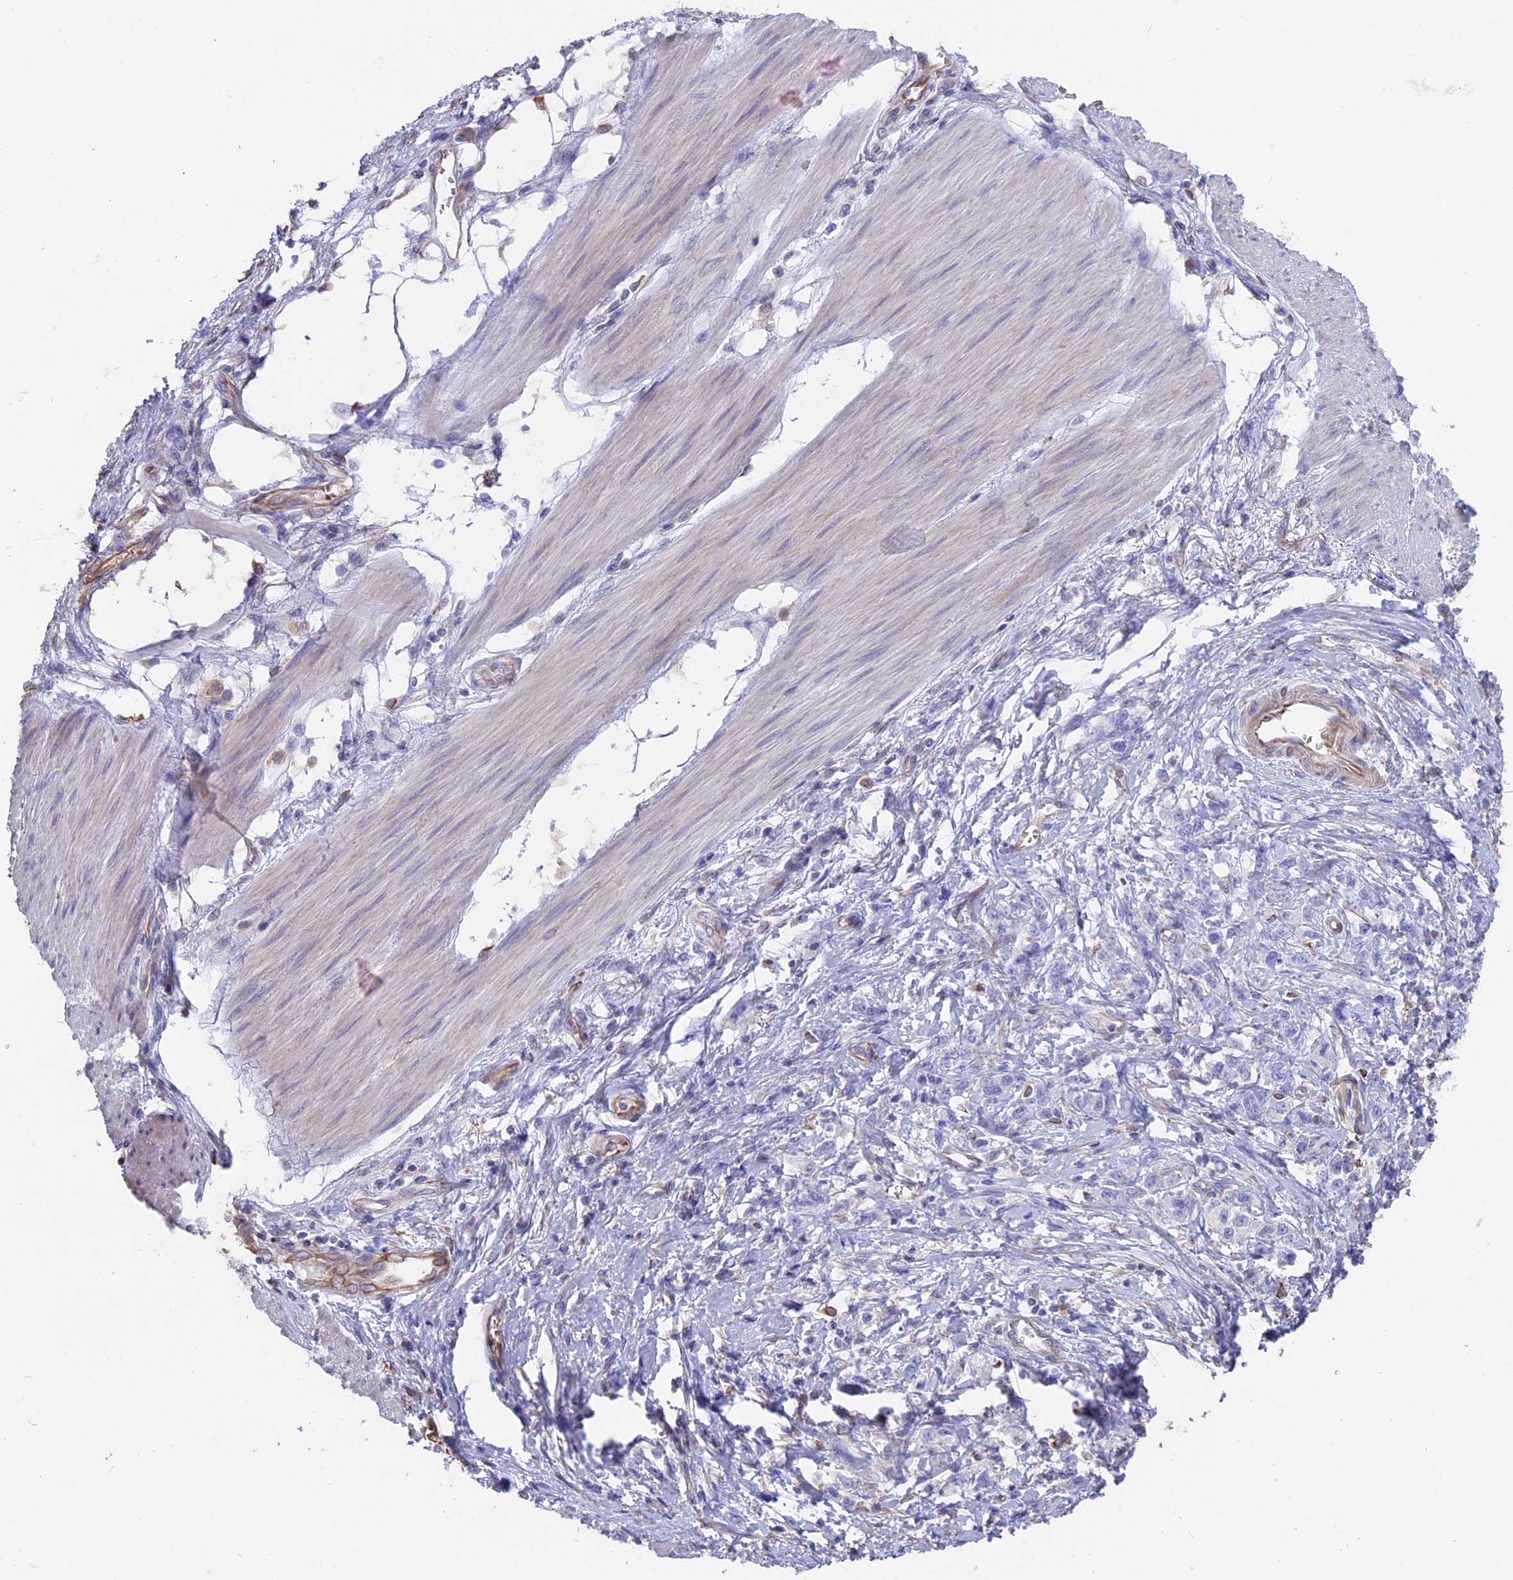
{"staining": {"intensity": "negative", "quantity": "none", "location": "none"}, "tissue": "stomach cancer", "cell_type": "Tumor cells", "image_type": "cancer", "snomed": [{"axis": "morphology", "description": "Adenocarcinoma, NOS"}, {"axis": "topography", "description": "Stomach"}], "caption": "An immunohistochemistry image of stomach adenocarcinoma is shown. There is no staining in tumor cells of stomach adenocarcinoma. (Brightfield microscopy of DAB immunohistochemistry at high magnification).", "gene": "SEH1L", "patient": {"sex": "female", "age": 76}}